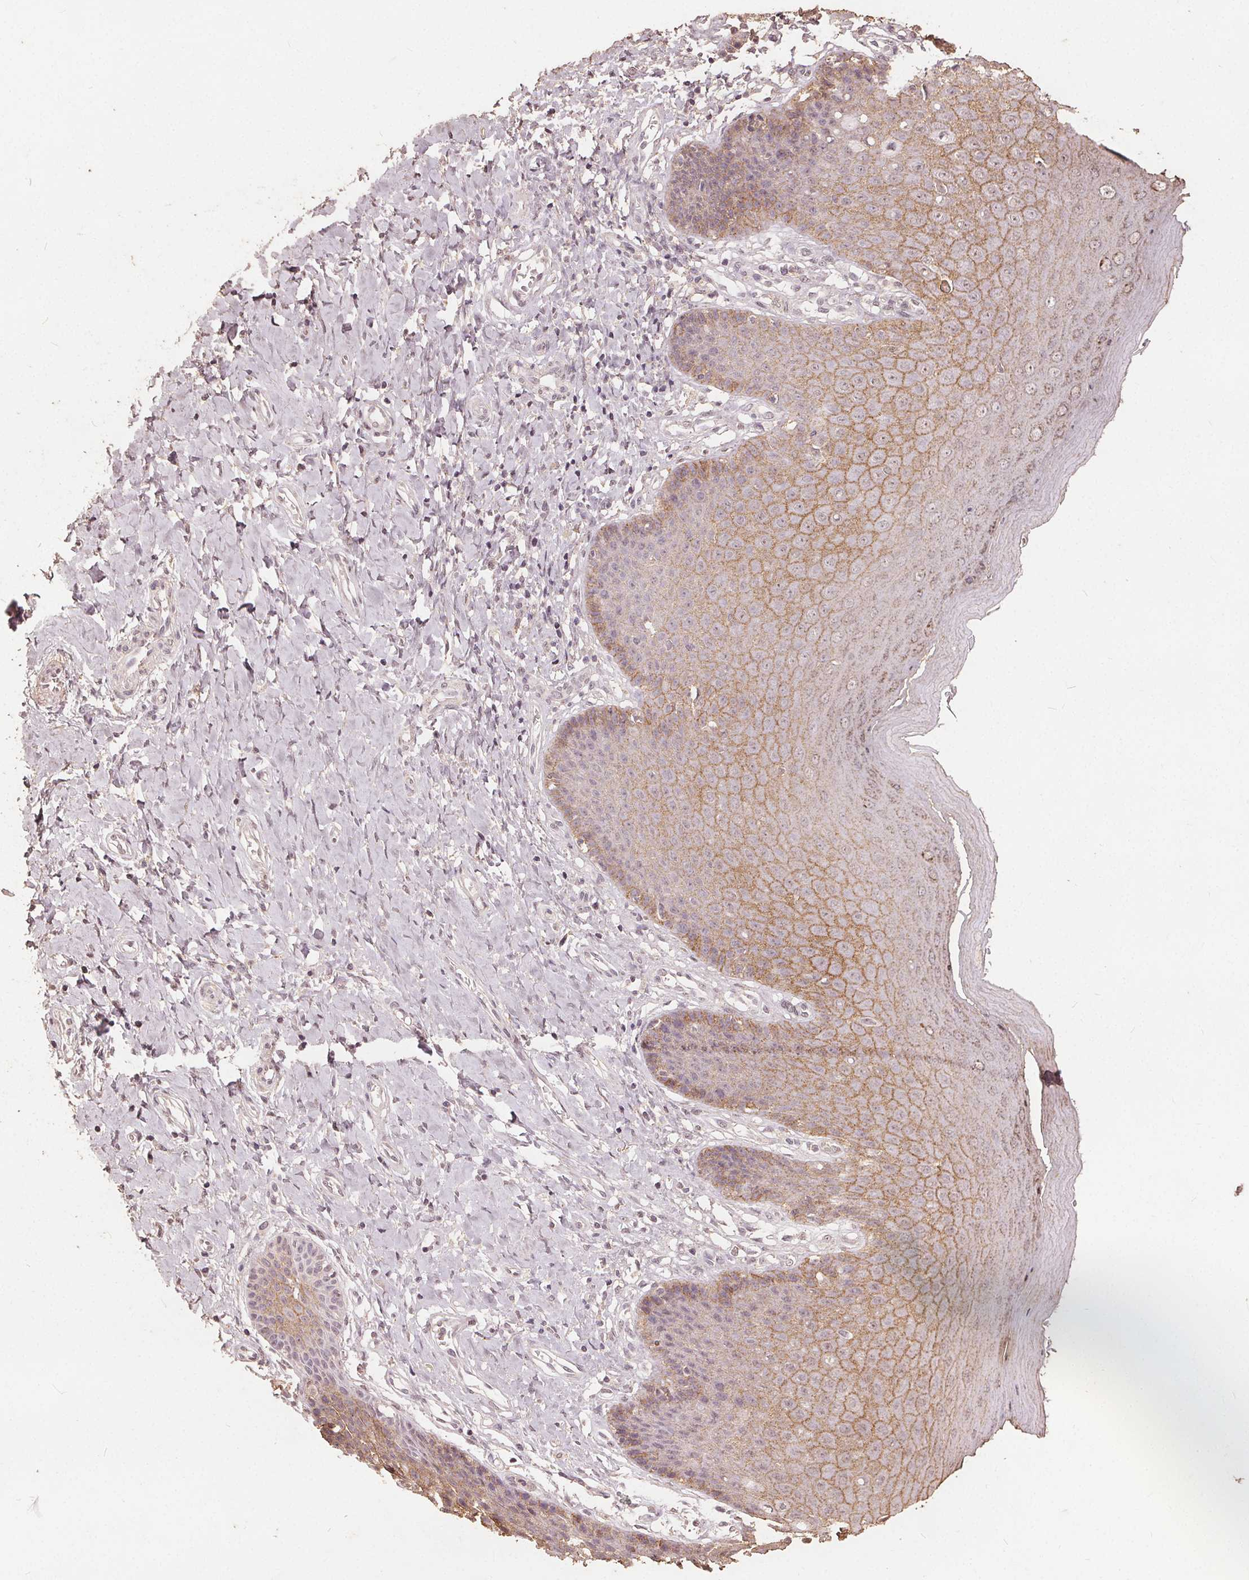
{"staining": {"intensity": "moderate", "quantity": "25%-75%", "location": "cytoplasmic/membranous"}, "tissue": "vagina", "cell_type": "Squamous epithelial cells", "image_type": "normal", "snomed": [{"axis": "morphology", "description": "Normal tissue, NOS"}, {"axis": "topography", "description": "Vagina"}], "caption": "This histopathology image reveals benign vagina stained with IHC to label a protein in brown. The cytoplasmic/membranous of squamous epithelial cells show moderate positivity for the protein. Nuclei are counter-stained blue.", "gene": "DSG3", "patient": {"sex": "female", "age": 83}}